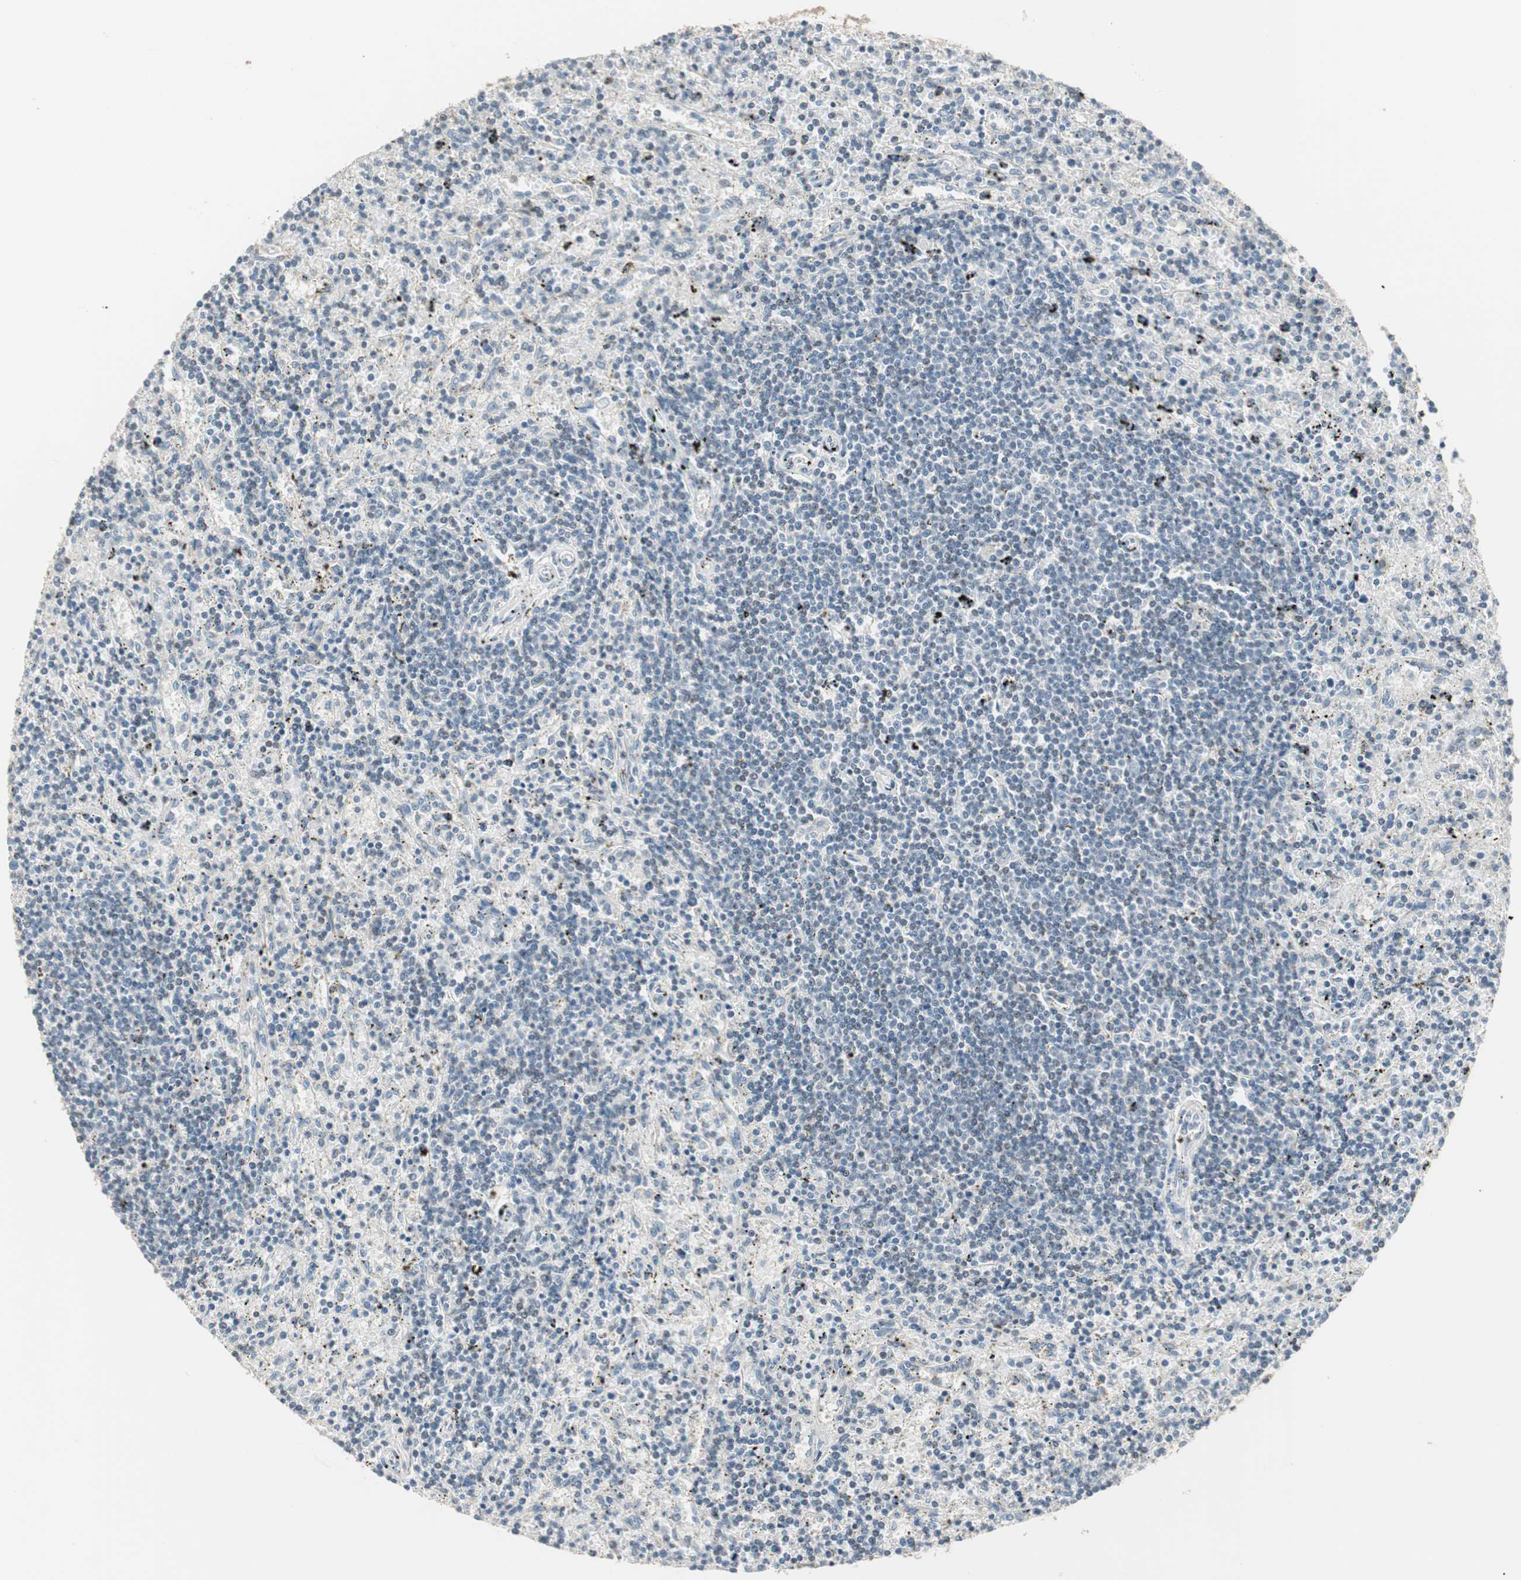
{"staining": {"intensity": "negative", "quantity": "none", "location": "none"}, "tissue": "lymphoma", "cell_type": "Tumor cells", "image_type": "cancer", "snomed": [{"axis": "morphology", "description": "Malignant lymphoma, non-Hodgkin's type, Low grade"}, {"axis": "topography", "description": "Spleen"}], "caption": "There is no significant expression in tumor cells of low-grade malignant lymphoma, non-Hodgkin's type.", "gene": "PDZK1", "patient": {"sex": "male", "age": 76}}